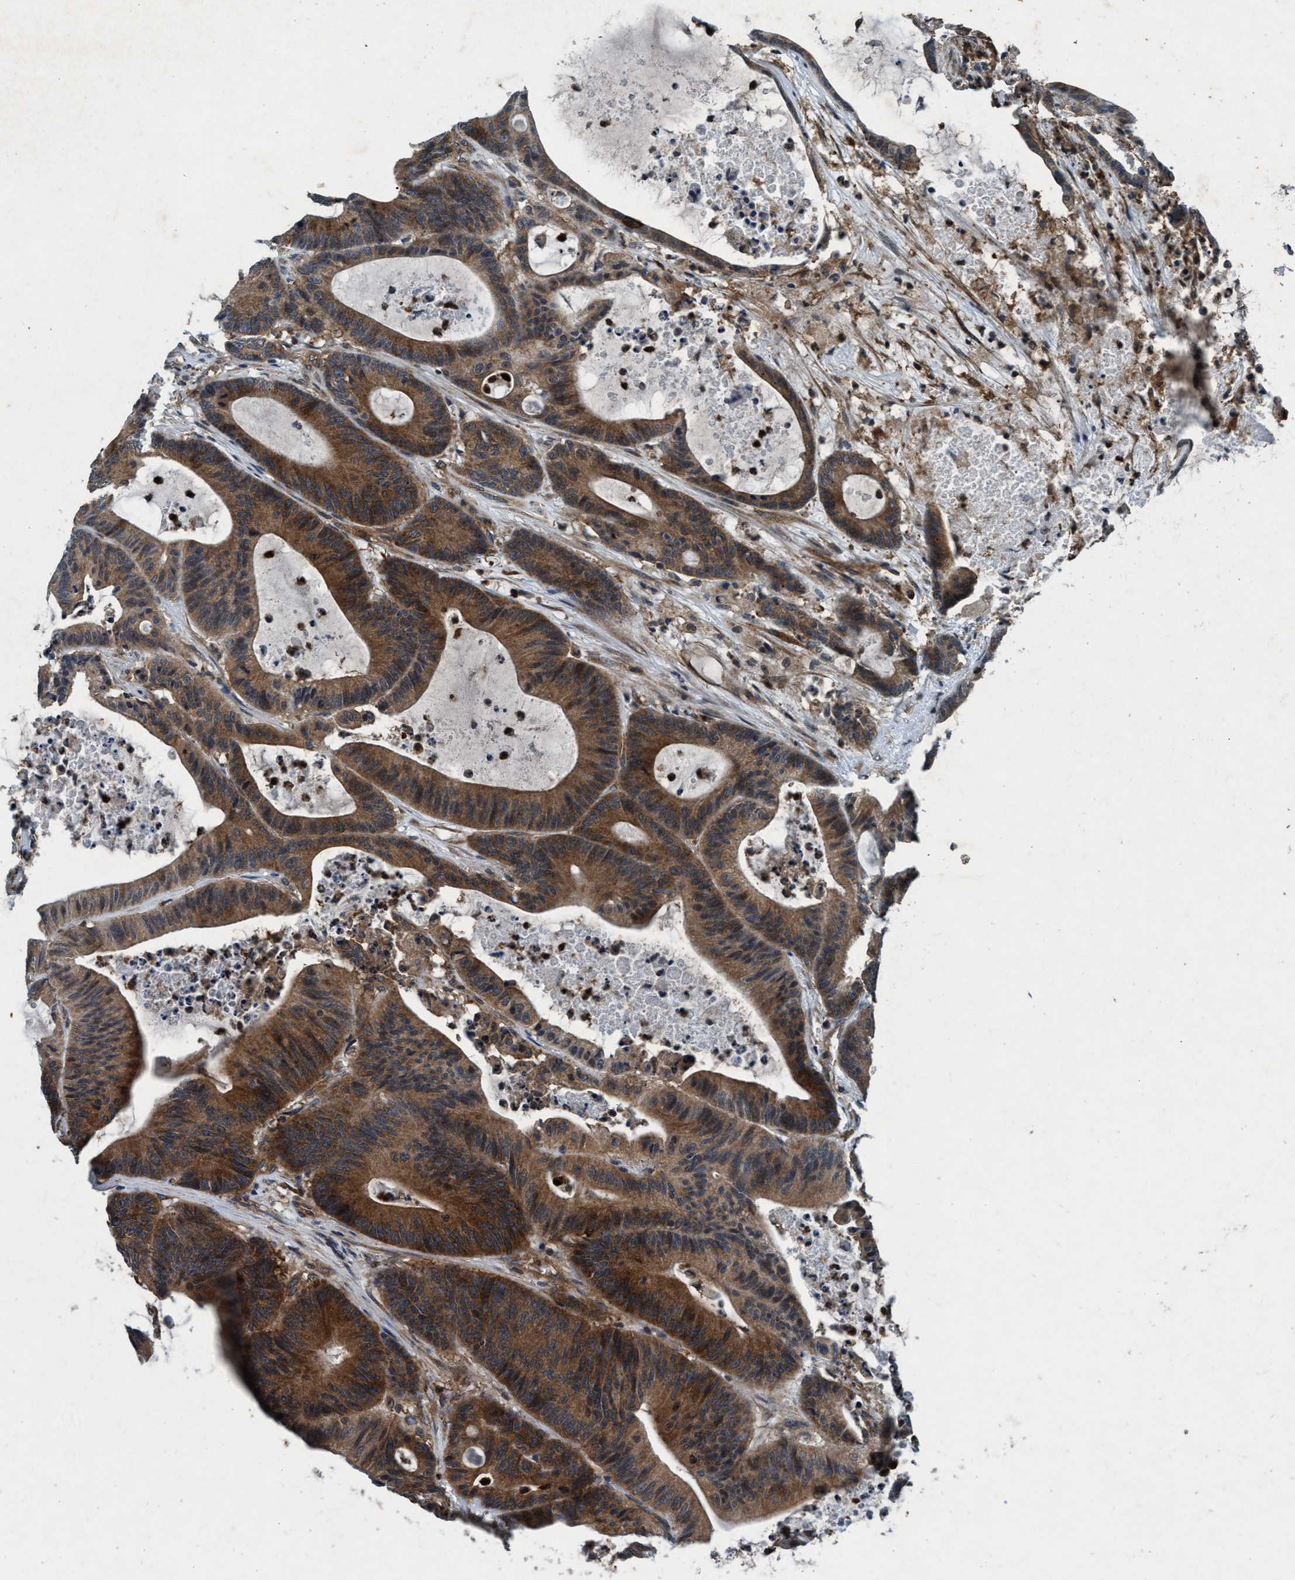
{"staining": {"intensity": "strong", "quantity": ">75%", "location": "cytoplasmic/membranous"}, "tissue": "colorectal cancer", "cell_type": "Tumor cells", "image_type": "cancer", "snomed": [{"axis": "morphology", "description": "Adenocarcinoma, NOS"}, {"axis": "topography", "description": "Colon"}], "caption": "Immunohistochemical staining of colorectal cancer (adenocarcinoma) reveals high levels of strong cytoplasmic/membranous protein staining in about >75% of tumor cells.", "gene": "AKT1S1", "patient": {"sex": "female", "age": 84}}